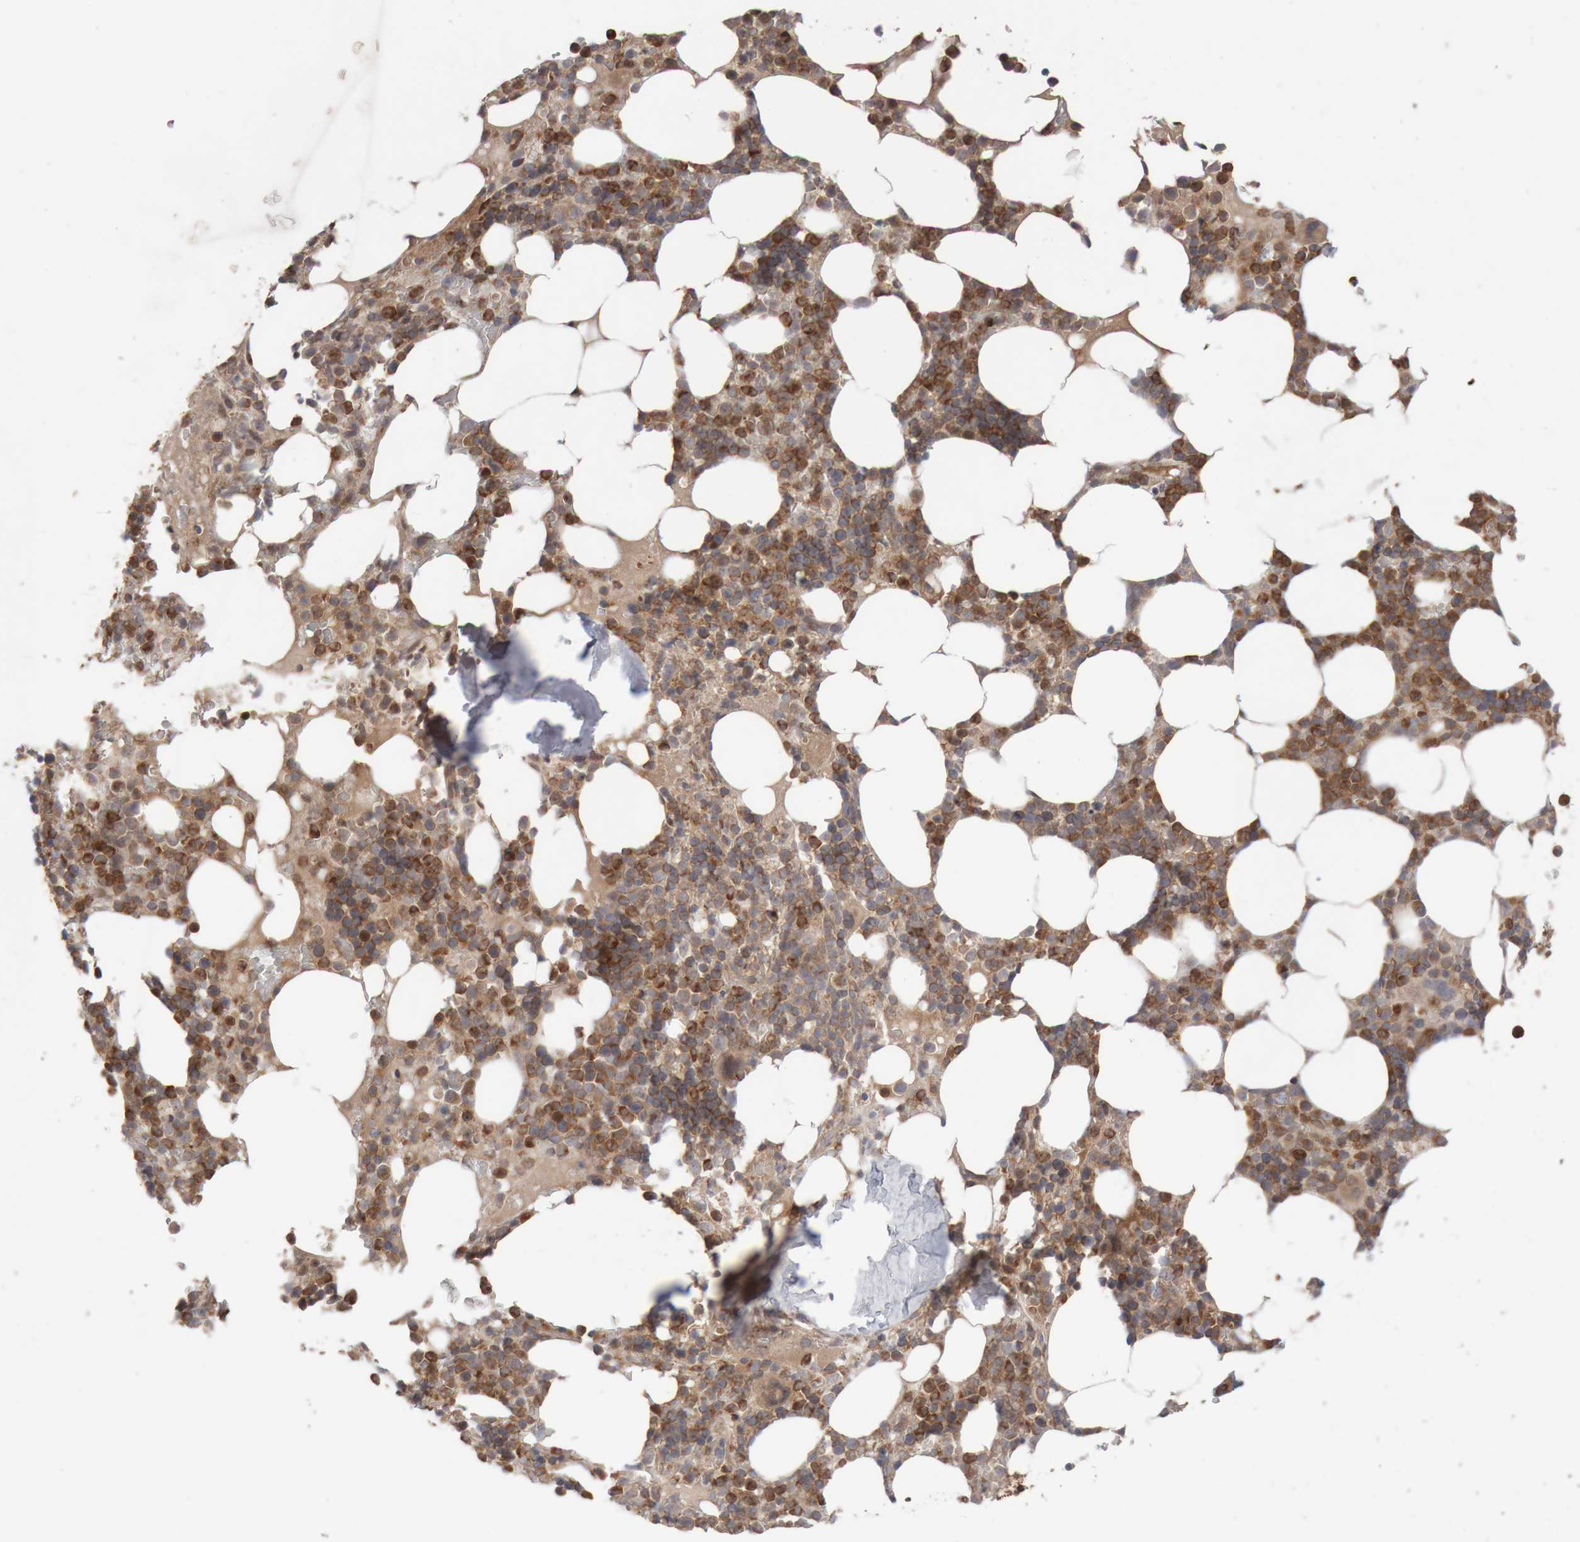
{"staining": {"intensity": "moderate", "quantity": ">75%", "location": "cytoplasmic/membranous"}, "tissue": "bone marrow", "cell_type": "Hematopoietic cells", "image_type": "normal", "snomed": [{"axis": "morphology", "description": "Normal tissue, NOS"}, {"axis": "topography", "description": "Bone marrow"}], "caption": "Moderate cytoplasmic/membranous positivity for a protein is present in about >75% of hematopoietic cells of unremarkable bone marrow using immunohistochemistry (IHC).", "gene": "KIF21B", "patient": {"sex": "male", "age": 58}}